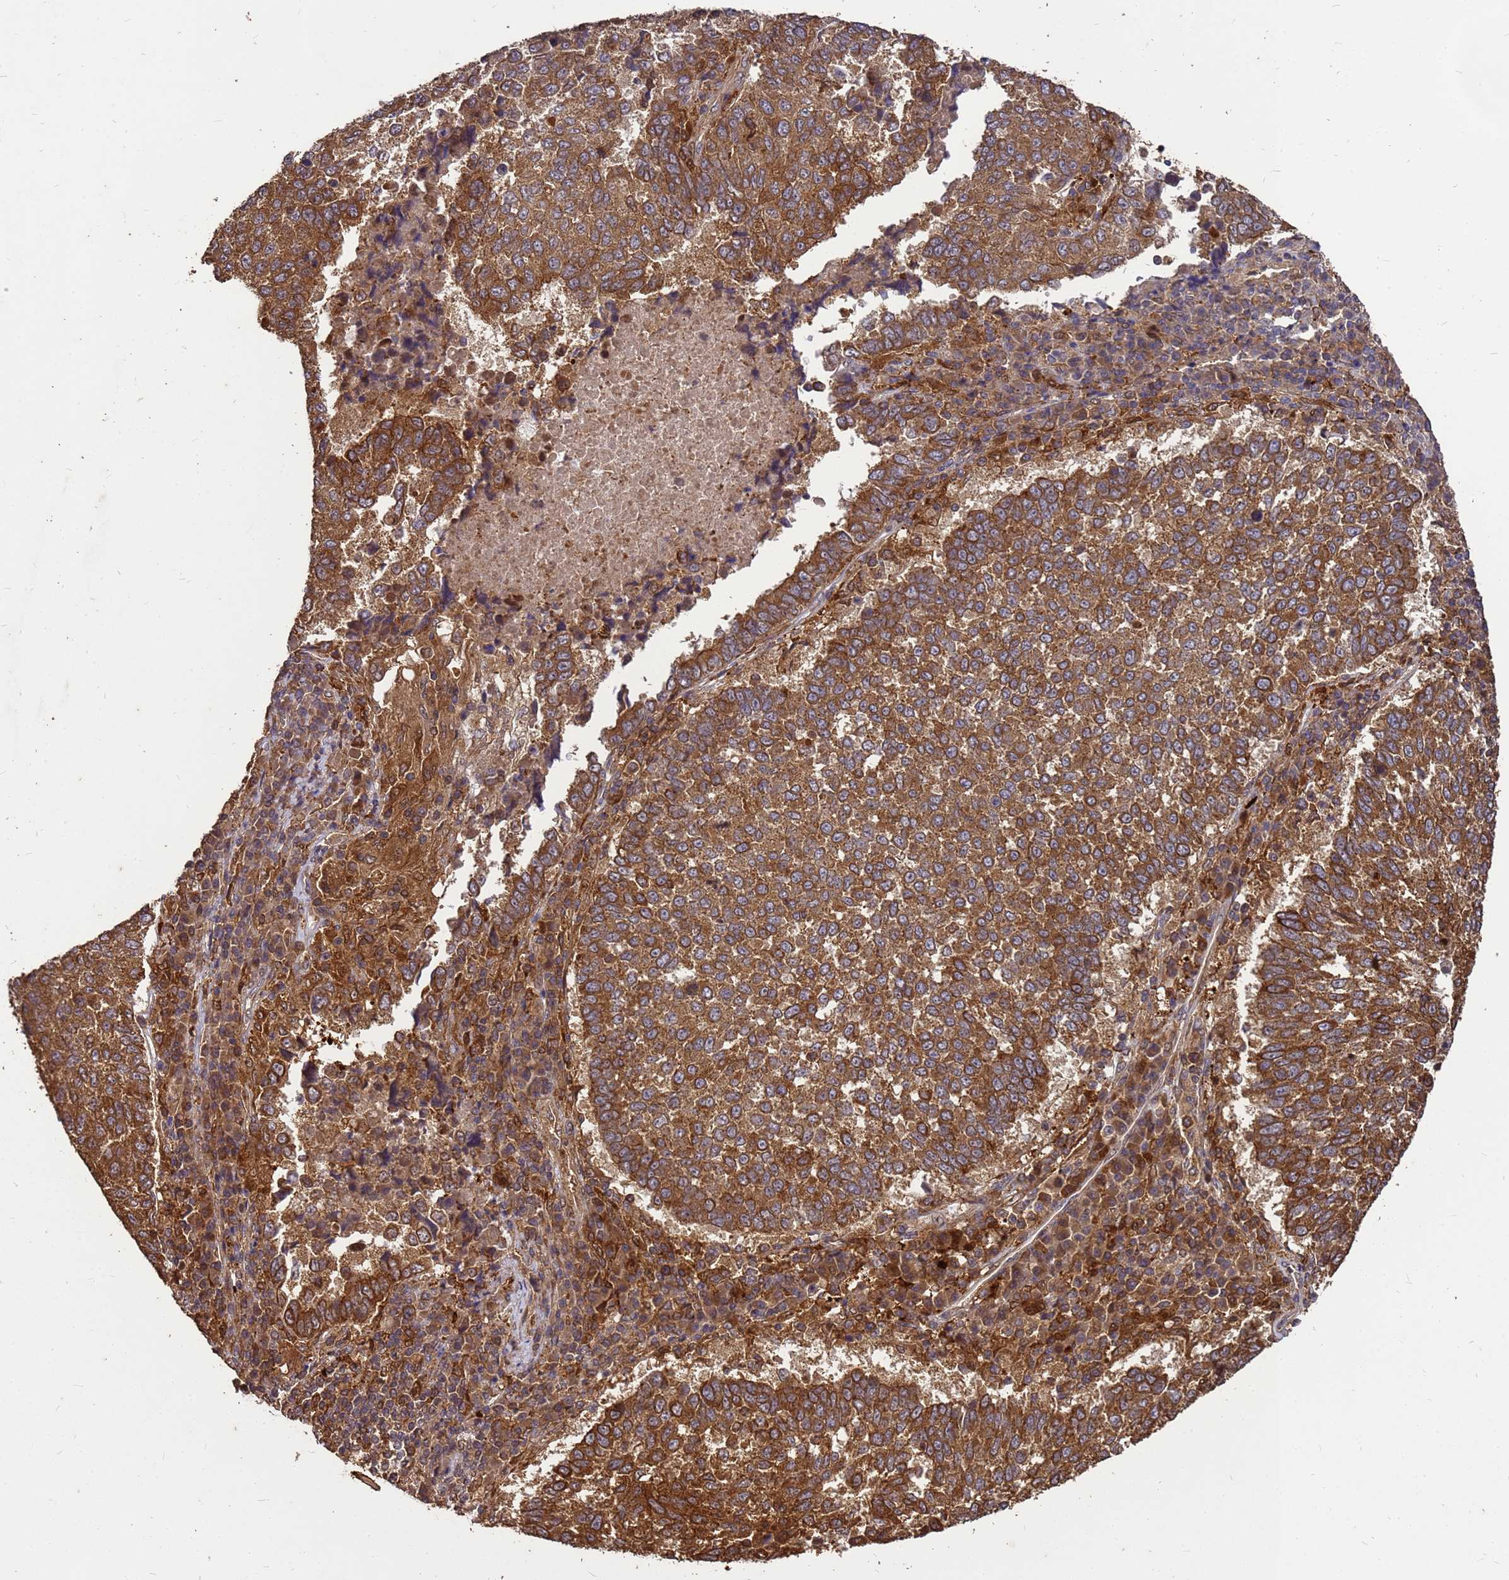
{"staining": {"intensity": "strong", "quantity": ">75%", "location": "cytoplasmic/membranous"}, "tissue": "lung cancer", "cell_type": "Tumor cells", "image_type": "cancer", "snomed": [{"axis": "morphology", "description": "Squamous cell carcinoma, NOS"}, {"axis": "topography", "description": "Lung"}], "caption": "Strong cytoplasmic/membranous expression for a protein is present in about >75% of tumor cells of lung cancer using immunohistochemistry (IHC).", "gene": "ZNF618", "patient": {"sex": "male", "age": 73}}